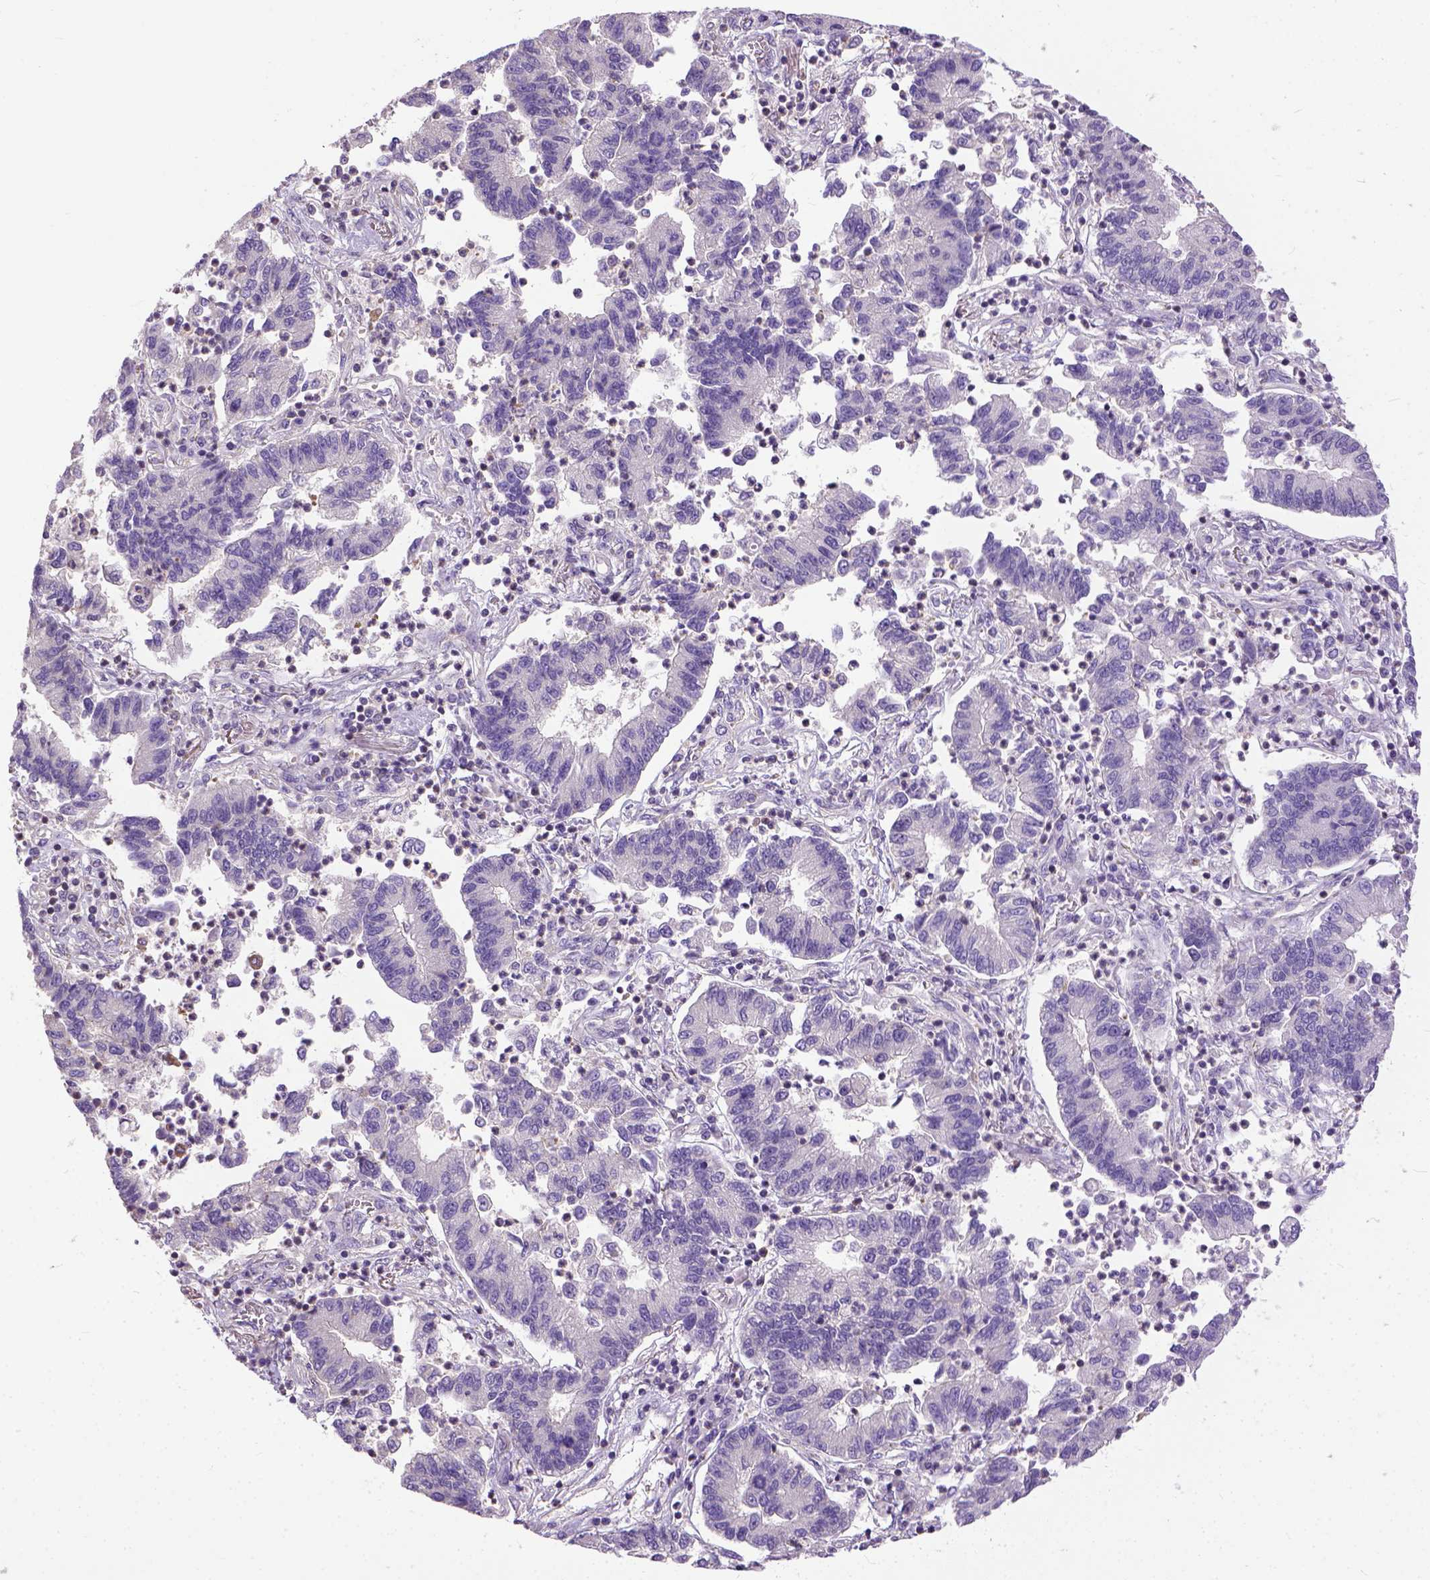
{"staining": {"intensity": "negative", "quantity": "none", "location": "none"}, "tissue": "lung cancer", "cell_type": "Tumor cells", "image_type": "cancer", "snomed": [{"axis": "morphology", "description": "Adenocarcinoma, NOS"}, {"axis": "topography", "description": "Lung"}], "caption": "High power microscopy micrograph of an immunohistochemistry (IHC) photomicrograph of lung cancer (adenocarcinoma), revealing no significant staining in tumor cells. The staining is performed using DAB (3,3'-diaminobenzidine) brown chromogen with nuclei counter-stained in using hematoxylin.", "gene": "BANF2", "patient": {"sex": "female", "age": 57}}